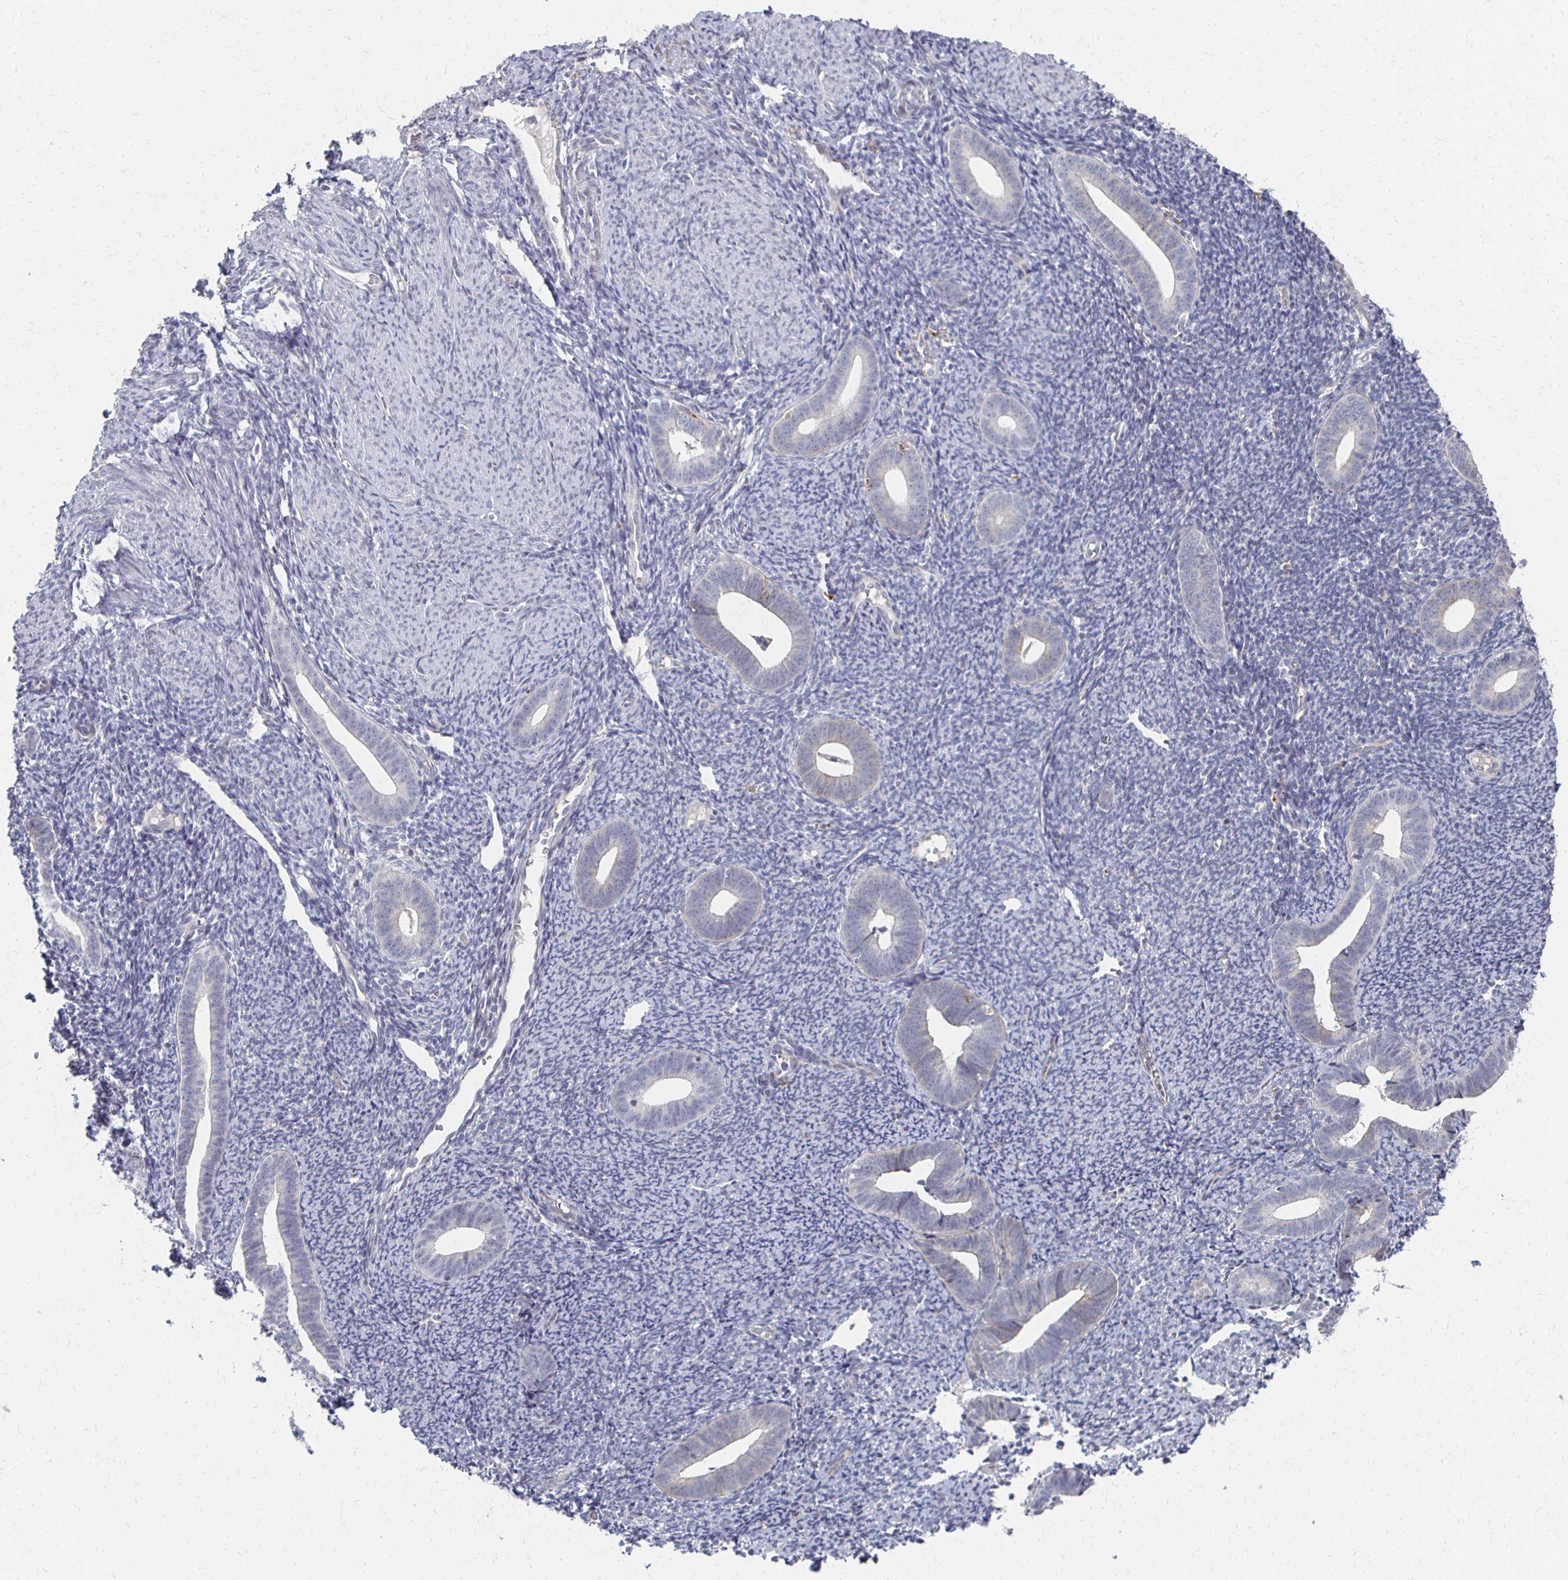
{"staining": {"intensity": "negative", "quantity": "none", "location": "none"}, "tissue": "endometrium", "cell_type": "Cells in endometrial stroma", "image_type": "normal", "snomed": [{"axis": "morphology", "description": "Normal tissue, NOS"}, {"axis": "topography", "description": "Endometrium"}], "caption": "IHC micrograph of benign endometrium: endometrium stained with DAB (3,3'-diaminobenzidine) shows no significant protein positivity in cells in endometrial stroma.", "gene": "DAB1", "patient": {"sex": "female", "age": 39}}